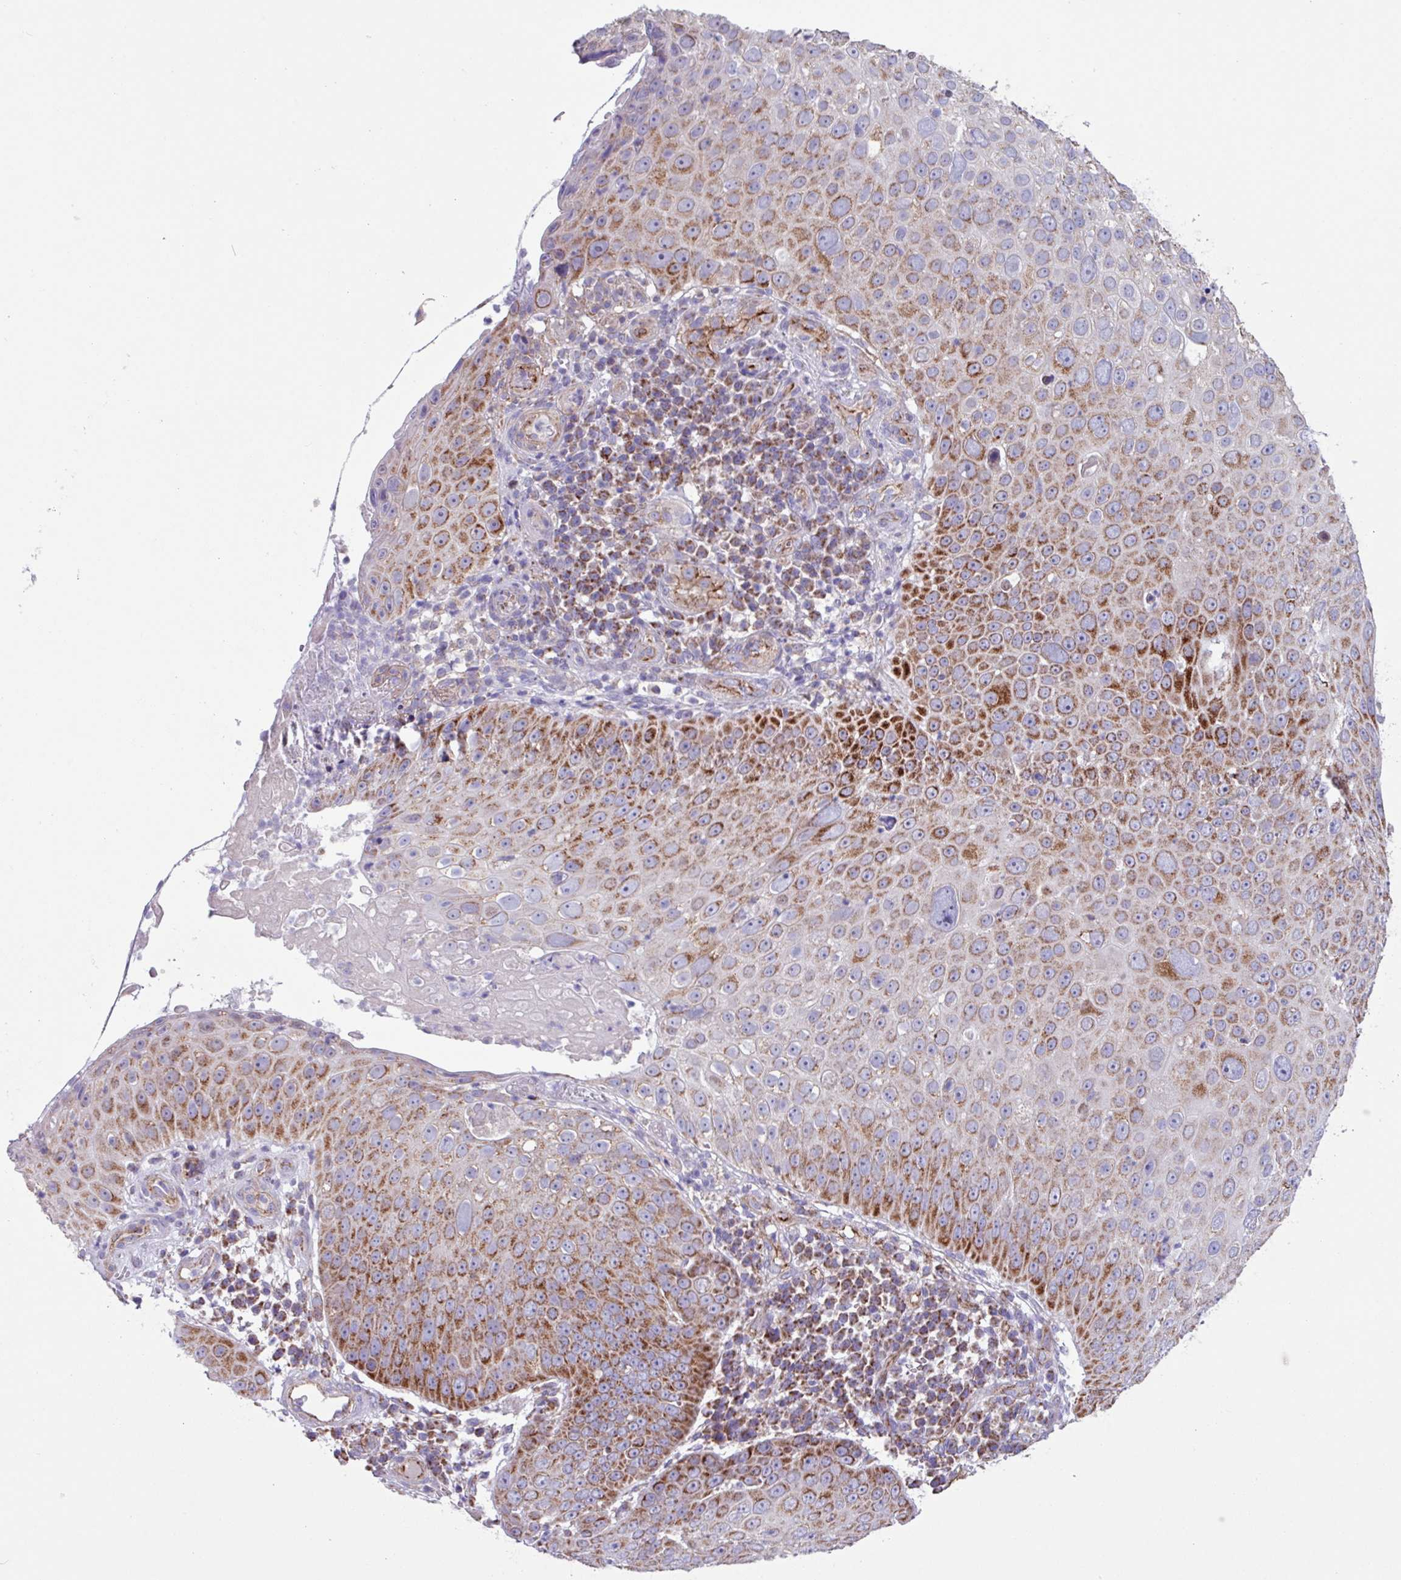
{"staining": {"intensity": "strong", "quantity": "25%-75%", "location": "cytoplasmic/membranous"}, "tissue": "skin cancer", "cell_type": "Tumor cells", "image_type": "cancer", "snomed": [{"axis": "morphology", "description": "Squamous cell carcinoma, NOS"}, {"axis": "topography", "description": "Skin"}], "caption": "Immunohistochemical staining of skin cancer (squamous cell carcinoma) displays strong cytoplasmic/membranous protein staining in about 25%-75% of tumor cells. Using DAB (brown) and hematoxylin (blue) stains, captured at high magnification using brightfield microscopy.", "gene": "OTULIN", "patient": {"sex": "male", "age": 71}}